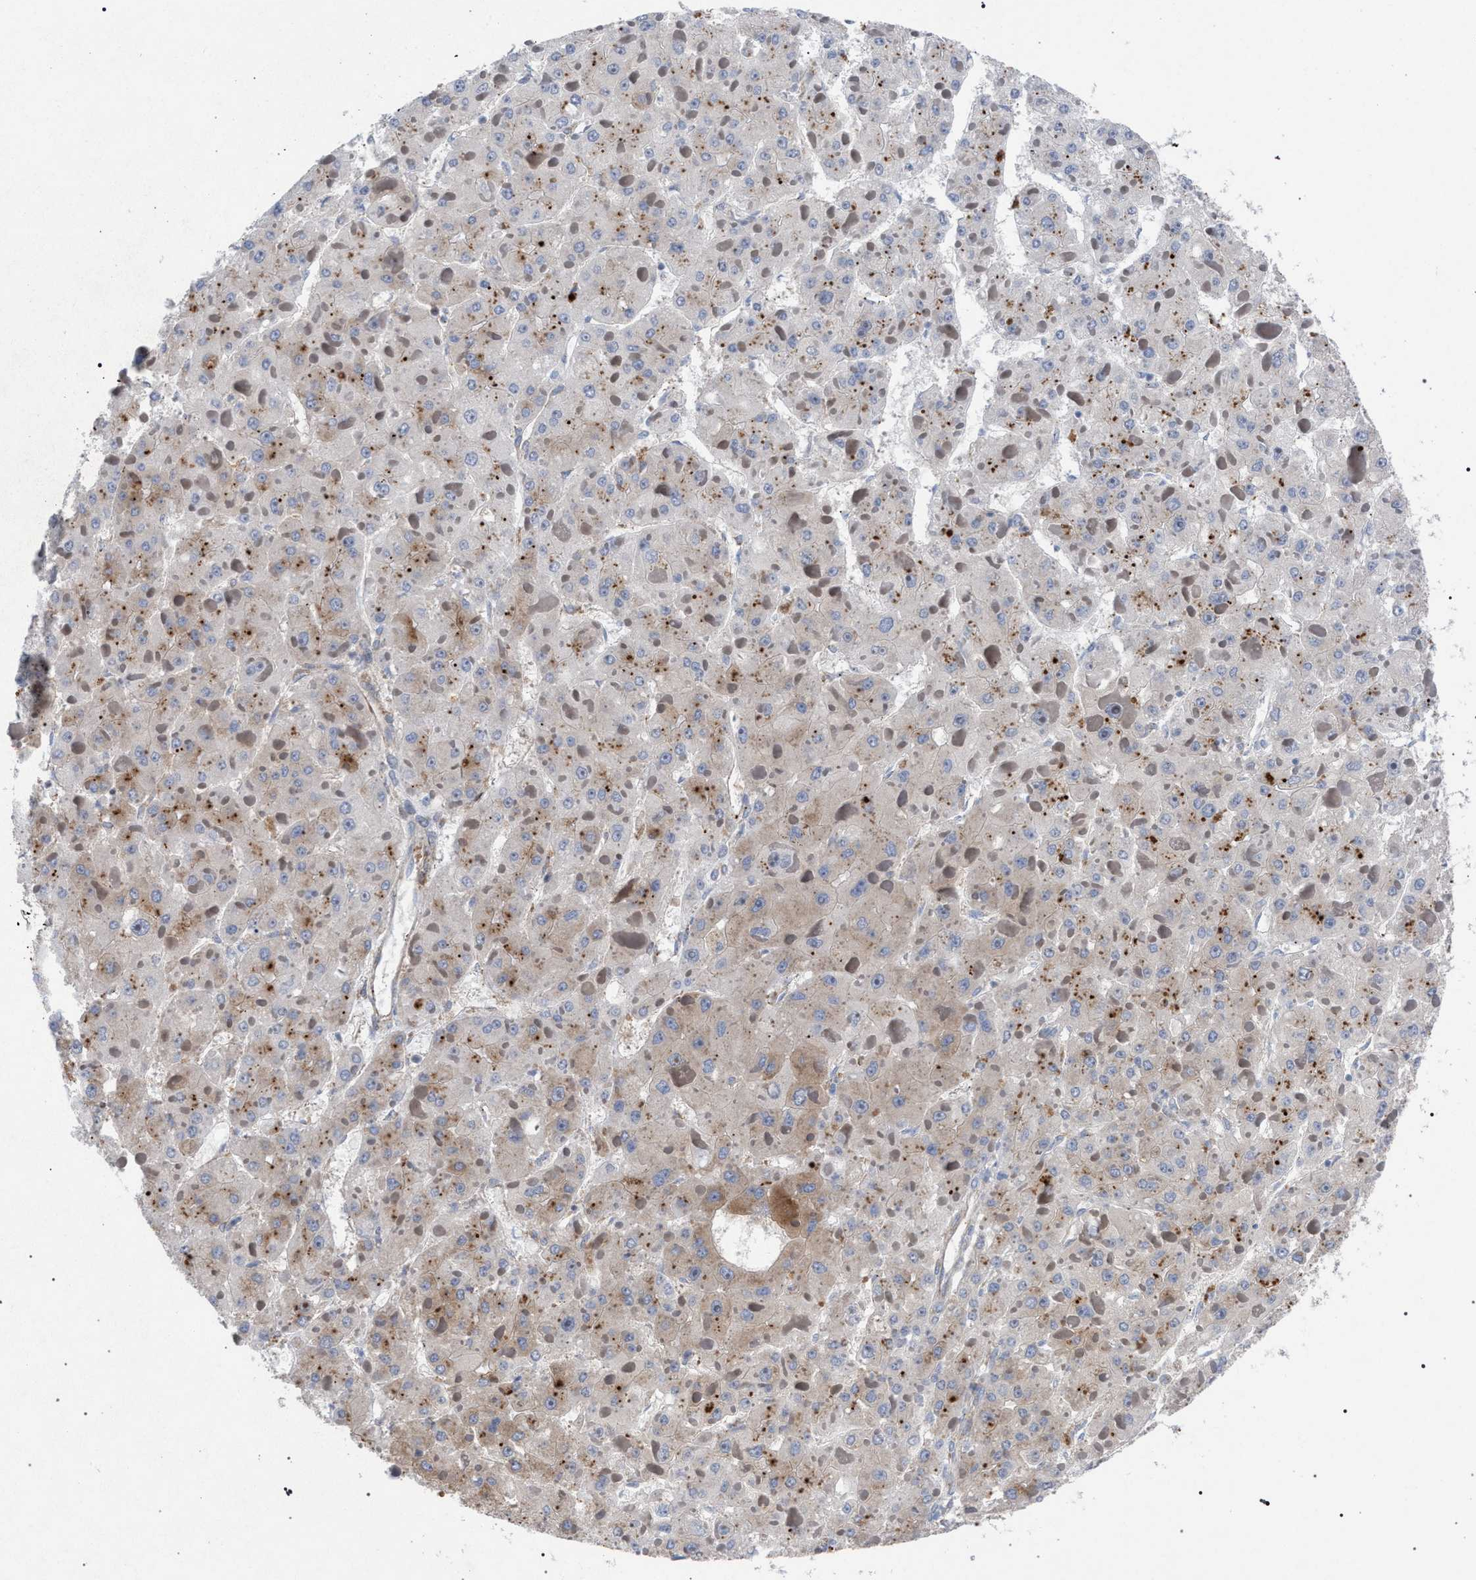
{"staining": {"intensity": "weak", "quantity": "<25%", "location": "cytoplasmic/membranous"}, "tissue": "liver cancer", "cell_type": "Tumor cells", "image_type": "cancer", "snomed": [{"axis": "morphology", "description": "Carcinoma, Hepatocellular, NOS"}, {"axis": "topography", "description": "Liver"}], "caption": "Hepatocellular carcinoma (liver) was stained to show a protein in brown. There is no significant expression in tumor cells.", "gene": "CDR2L", "patient": {"sex": "female", "age": 73}}